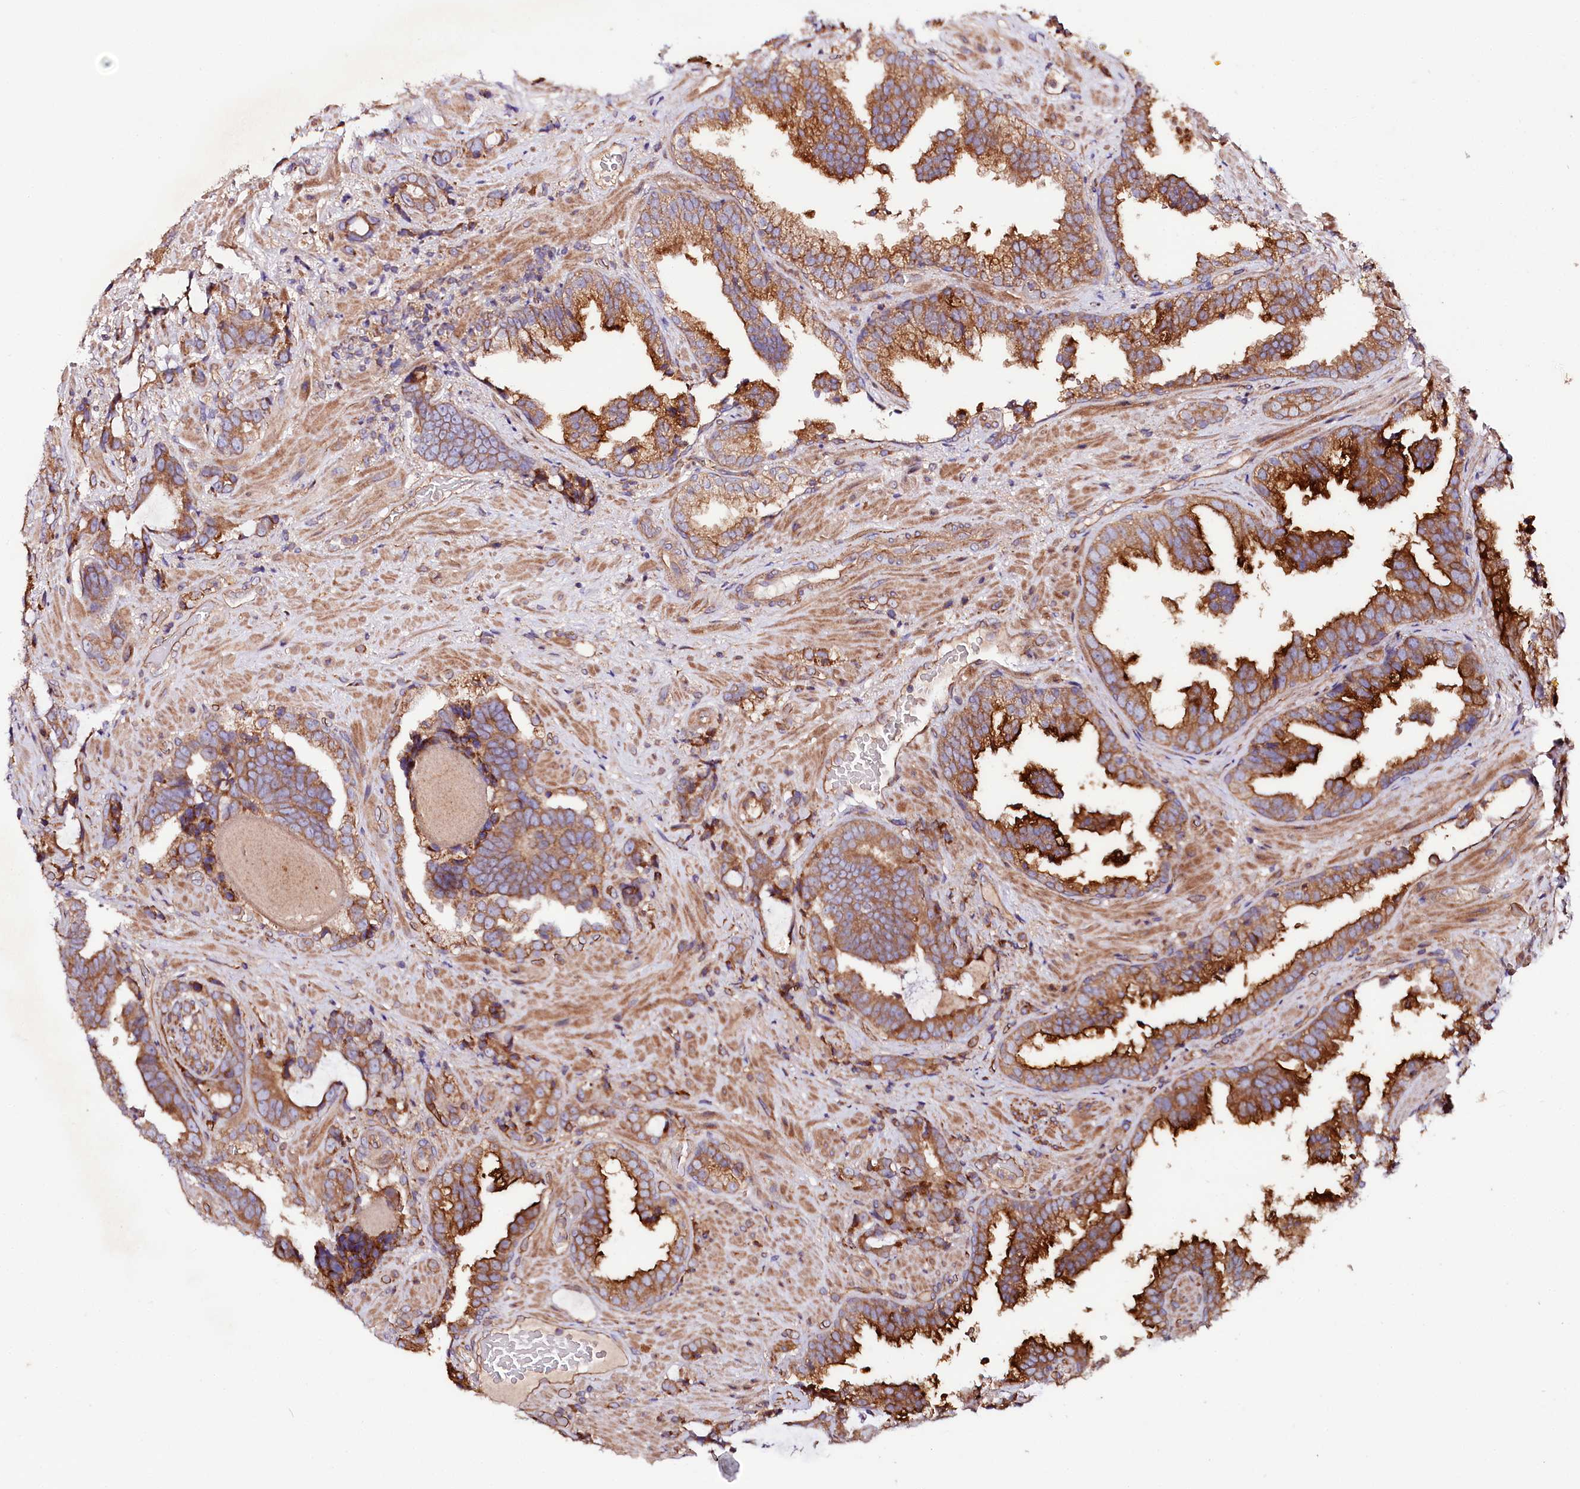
{"staining": {"intensity": "strong", "quantity": ">75%", "location": "cytoplasmic/membranous"}, "tissue": "prostate cancer", "cell_type": "Tumor cells", "image_type": "cancer", "snomed": [{"axis": "morphology", "description": "Adenocarcinoma, High grade"}, {"axis": "topography", "description": "Prostate and seminal vesicle, NOS"}], "caption": "The micrograph shows immunohistochemical staining of prostate cancer. There is strong cytoplasmic/membranous positivity is identified in approximately >75% of tumor cells. (IHC, brightfield microscopy, high magnification).", "gene": "CEP295", "patient": {"sex": "male", "age": 67}}